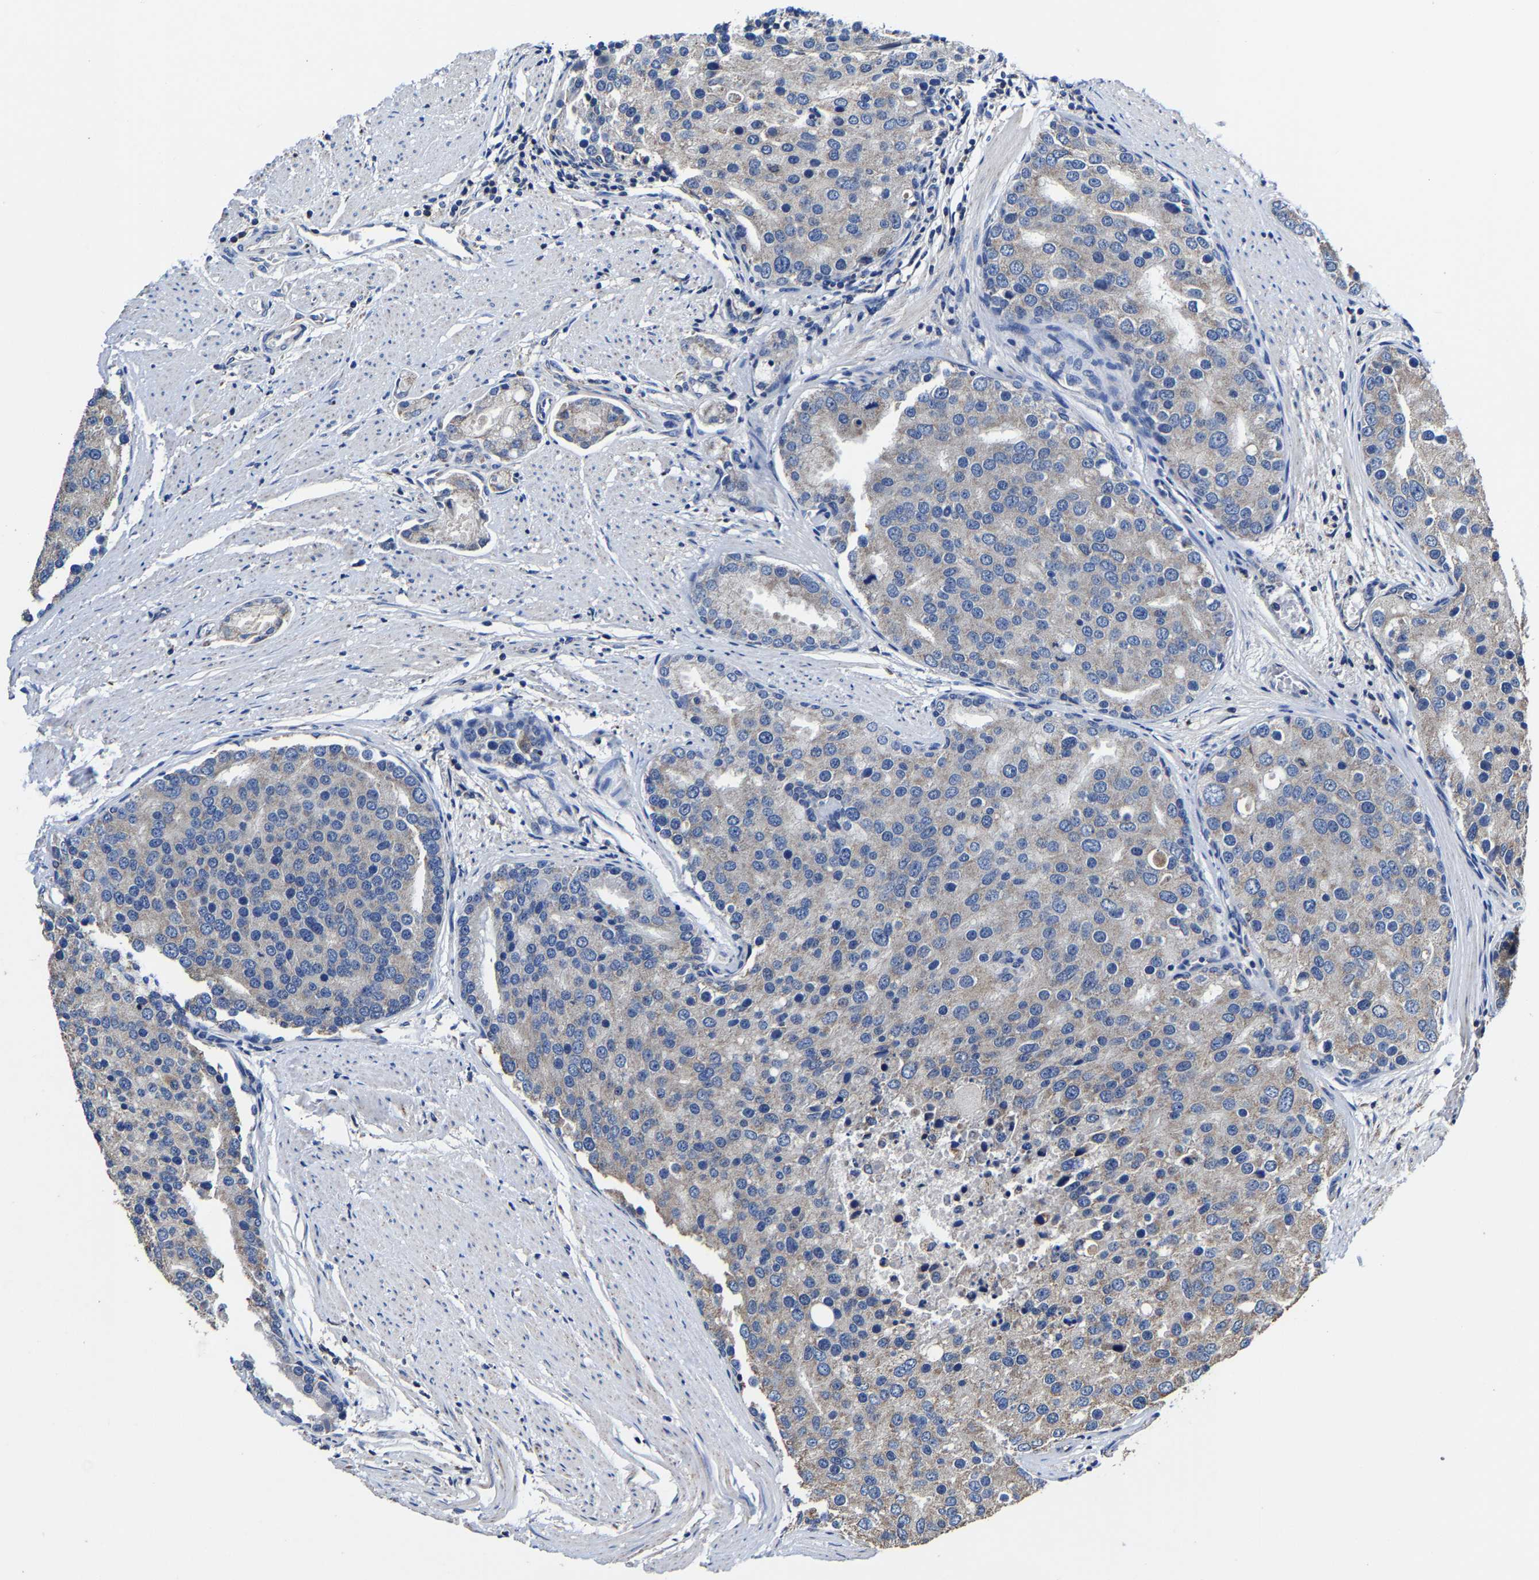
{"staining": {"intensity": "weak", "quantity": ">75%", "location": "cytoplasmic/membranous"}, "tissue": "prostate cancer", "cell_type": "Tumor cells", "image_type": "cancer", "snomed": [{"axis": "morphology", "description": "Adenocarcinoma, High grade"}, {"axis": "topography", "description": "Prostate"}], "caption": "There is low levels of weak cytoplasmic/membranous staining in tumor cells of prostate cancer (high-grade adenocarcinoma), as demonstrated by immunohistochemical staining (brown color).", "gene": "ZCCHC7", "patient": {"sex": "male", "age": 50}}